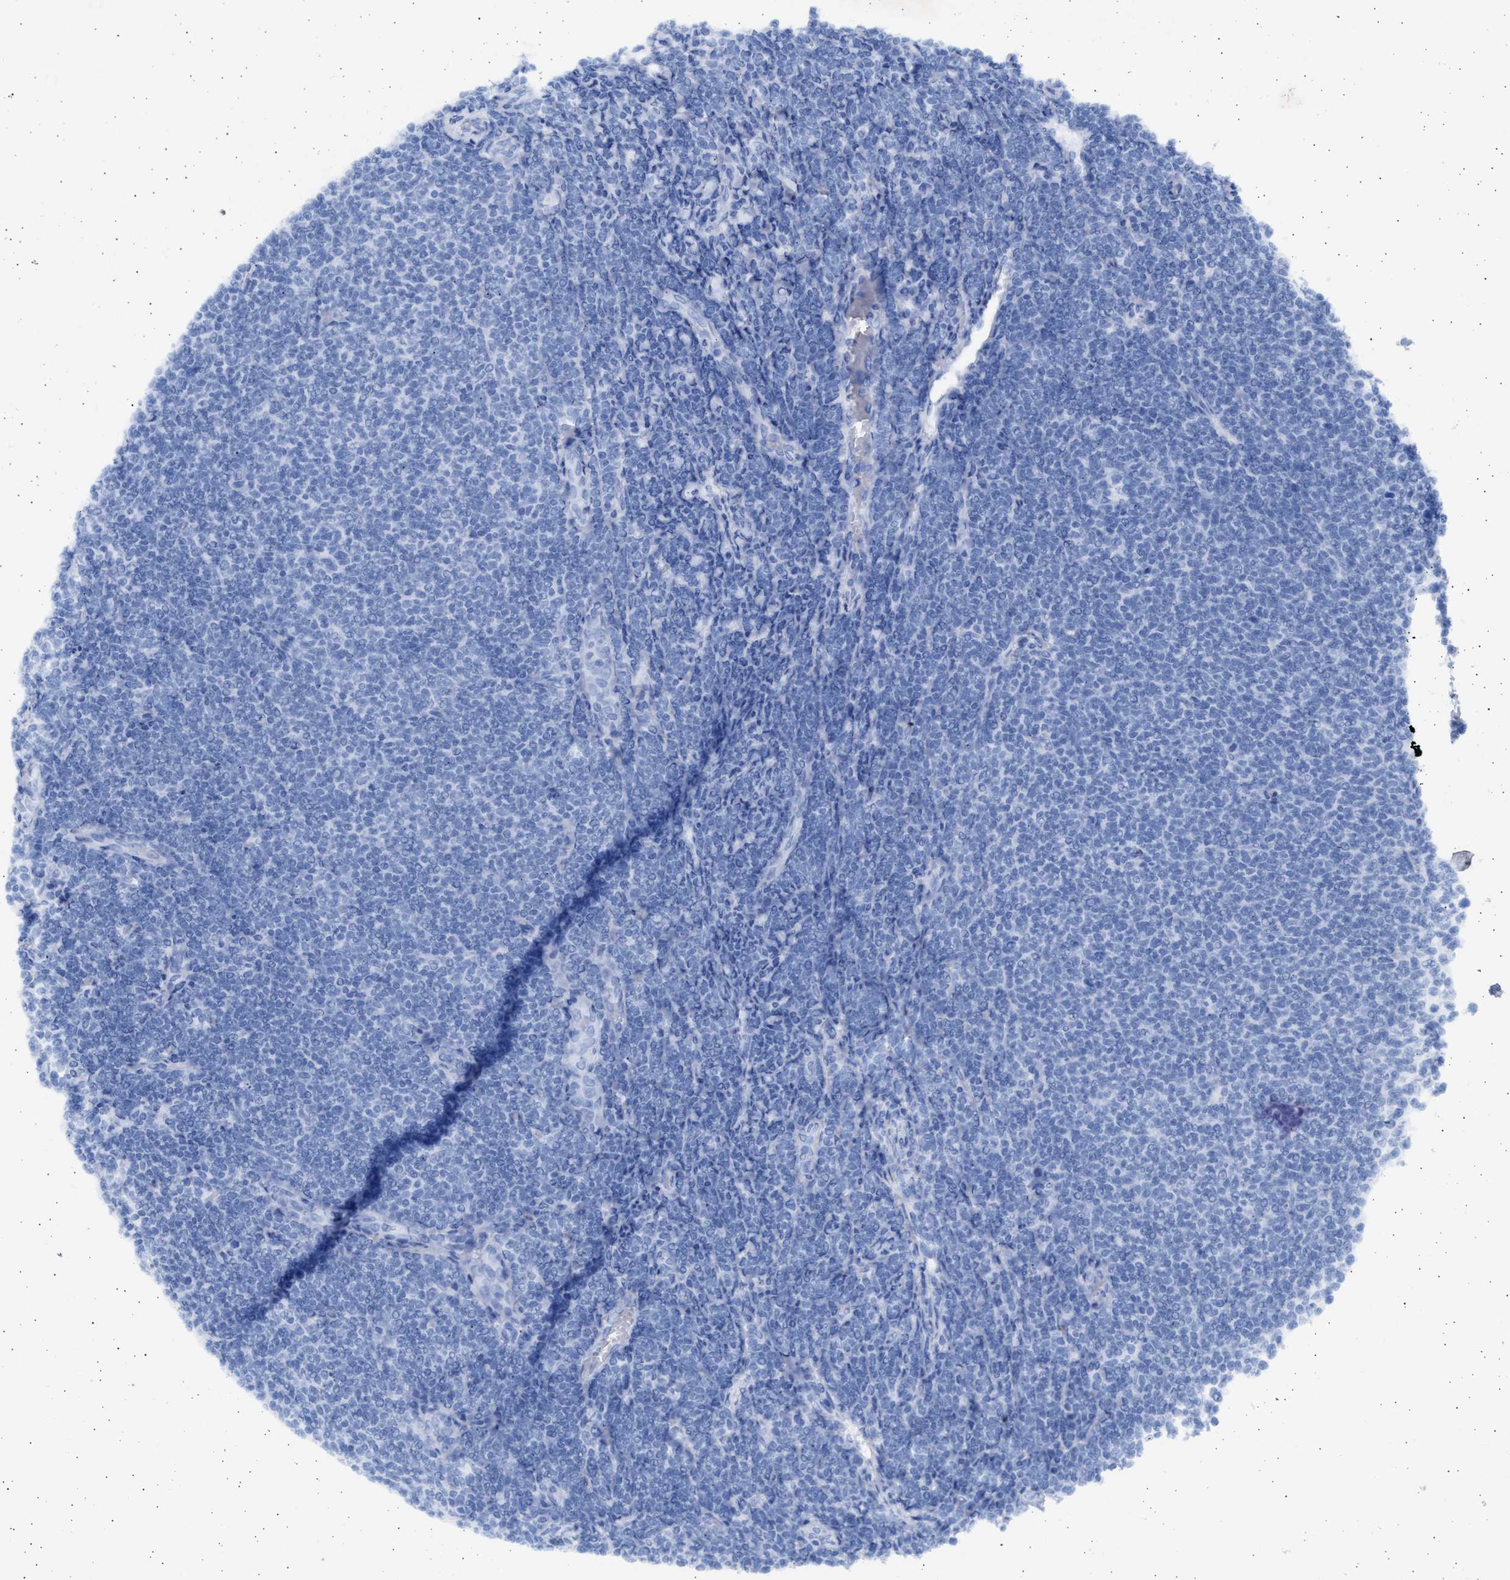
{"staining": {"intensity": "negative", "quantity": "none", "location": "none"}, "tissue": "lymphoma", "cell_type": "Tumor cells", "image_type": "cancer", "snomed": [{"axis": "morphology", "description": "Malignant lymphoma, non-Hodgkin's type, Low grade"}, {"axis": "topography", "description": "Lymph node"}], "caption": "Immunohistochemistry histopathology image of neoplastic tissue: human low-grade malignant lymphoma, non-Hodgkin's type stained with DAB (3,3'-diaminobenzidine) exhibits no significant protein expression in tumor cells.", "gene": "NBR1", "patient": {"sex": "male", "age": 66}}